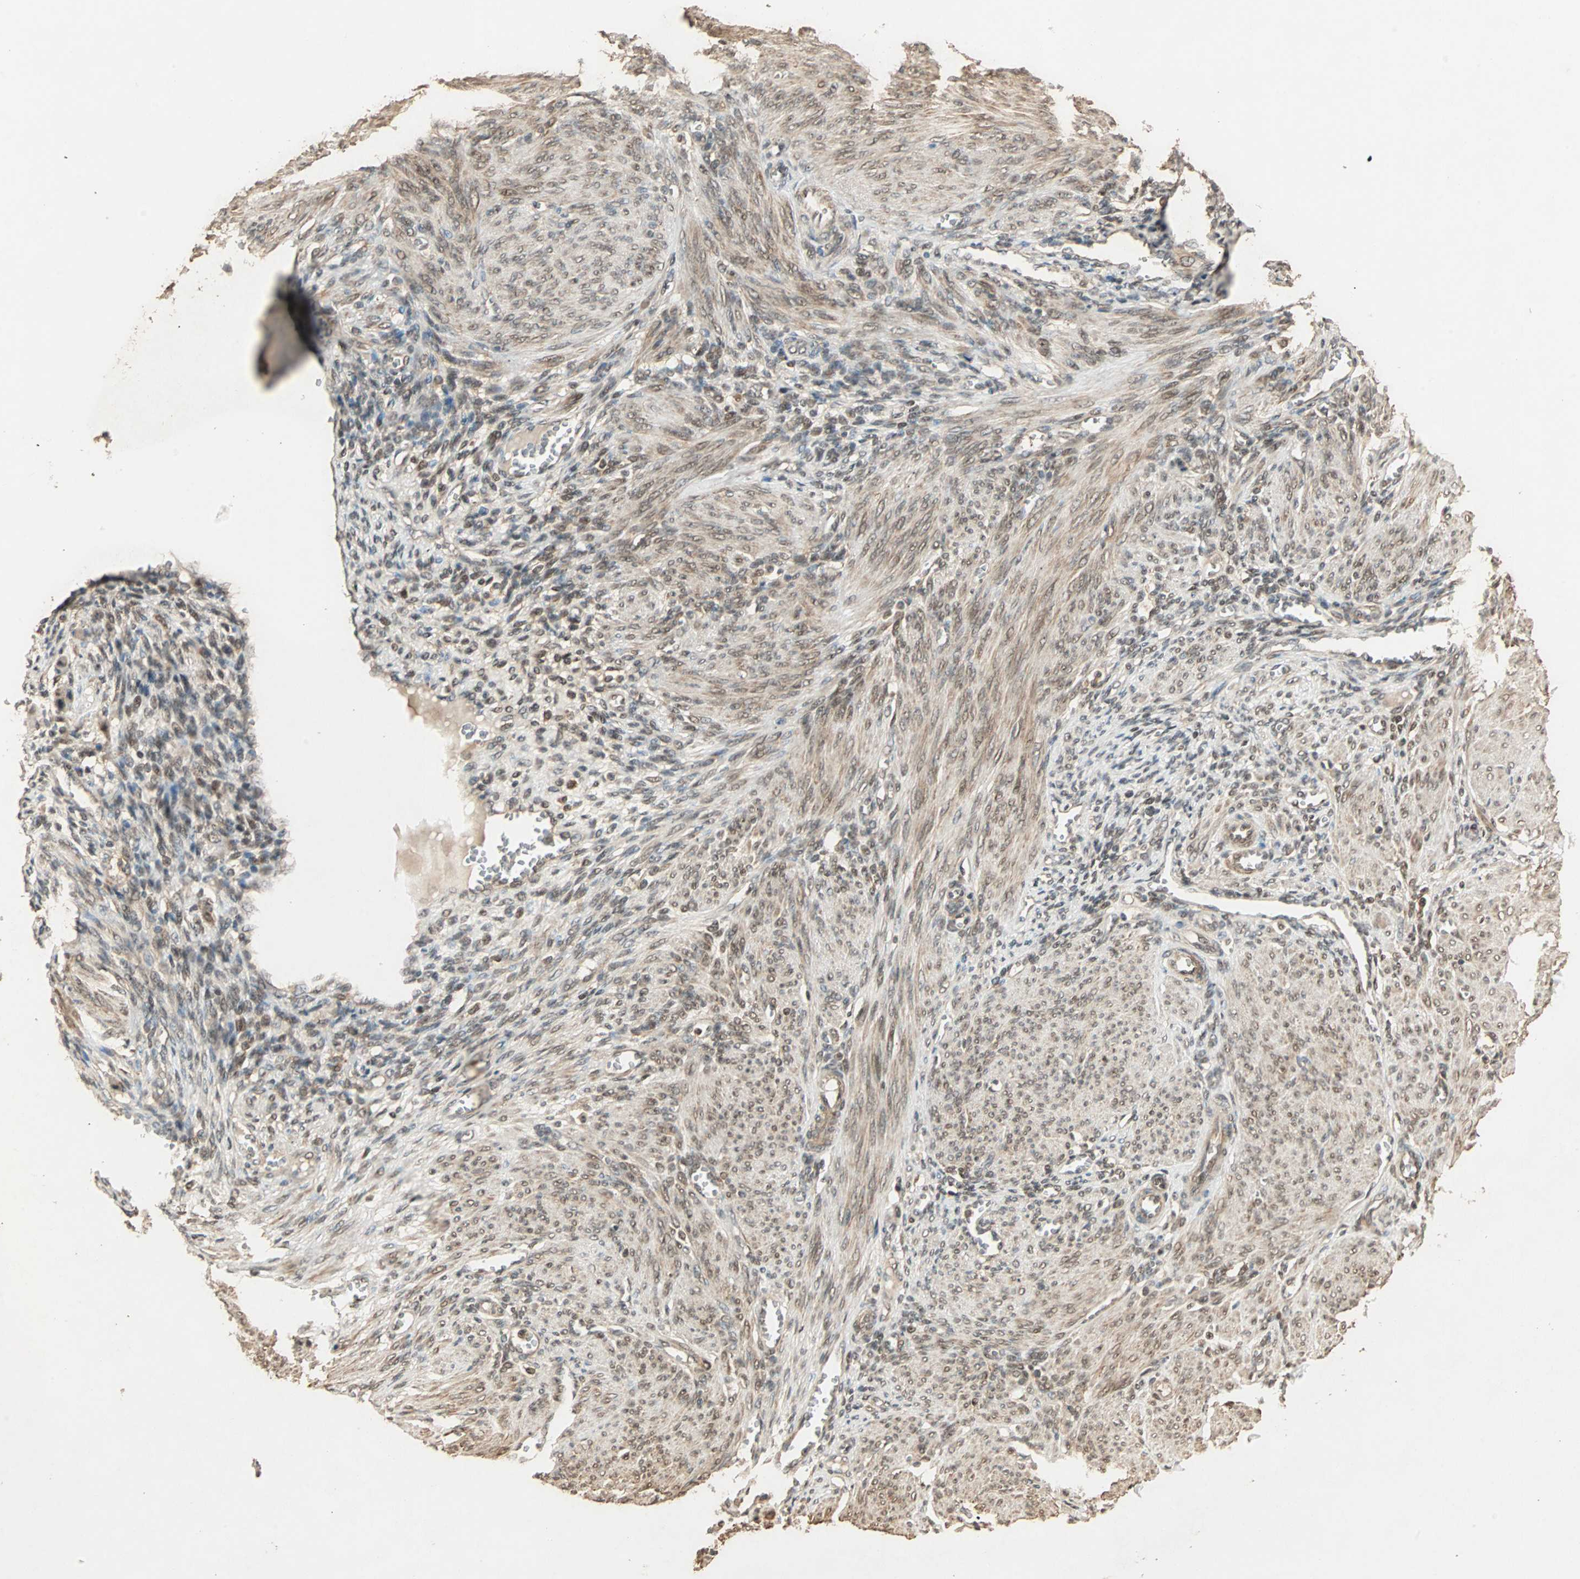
{"staining": {"intensity": "moderate", "quantity": "<25%", "location": "nuclear"}, "tissue": "endometrium", "cell_type": "Cells in endometrial stroma", "image_type": "normal", "snomed": [{"axis": "morphology", "description": "Normal tissue, NOS"}, {"axis": "topography", "description": "Endometrium"}], "caption": "Endometrium stained with DAB (3,3'-diaminobenzidine) immunohistochemistry shows low levels of moderate nuclear positivity in about <25% of cells in endometrial stroma.", "gene": "ZSCAN31", "patient": {"sex": "female", "age": 72}}